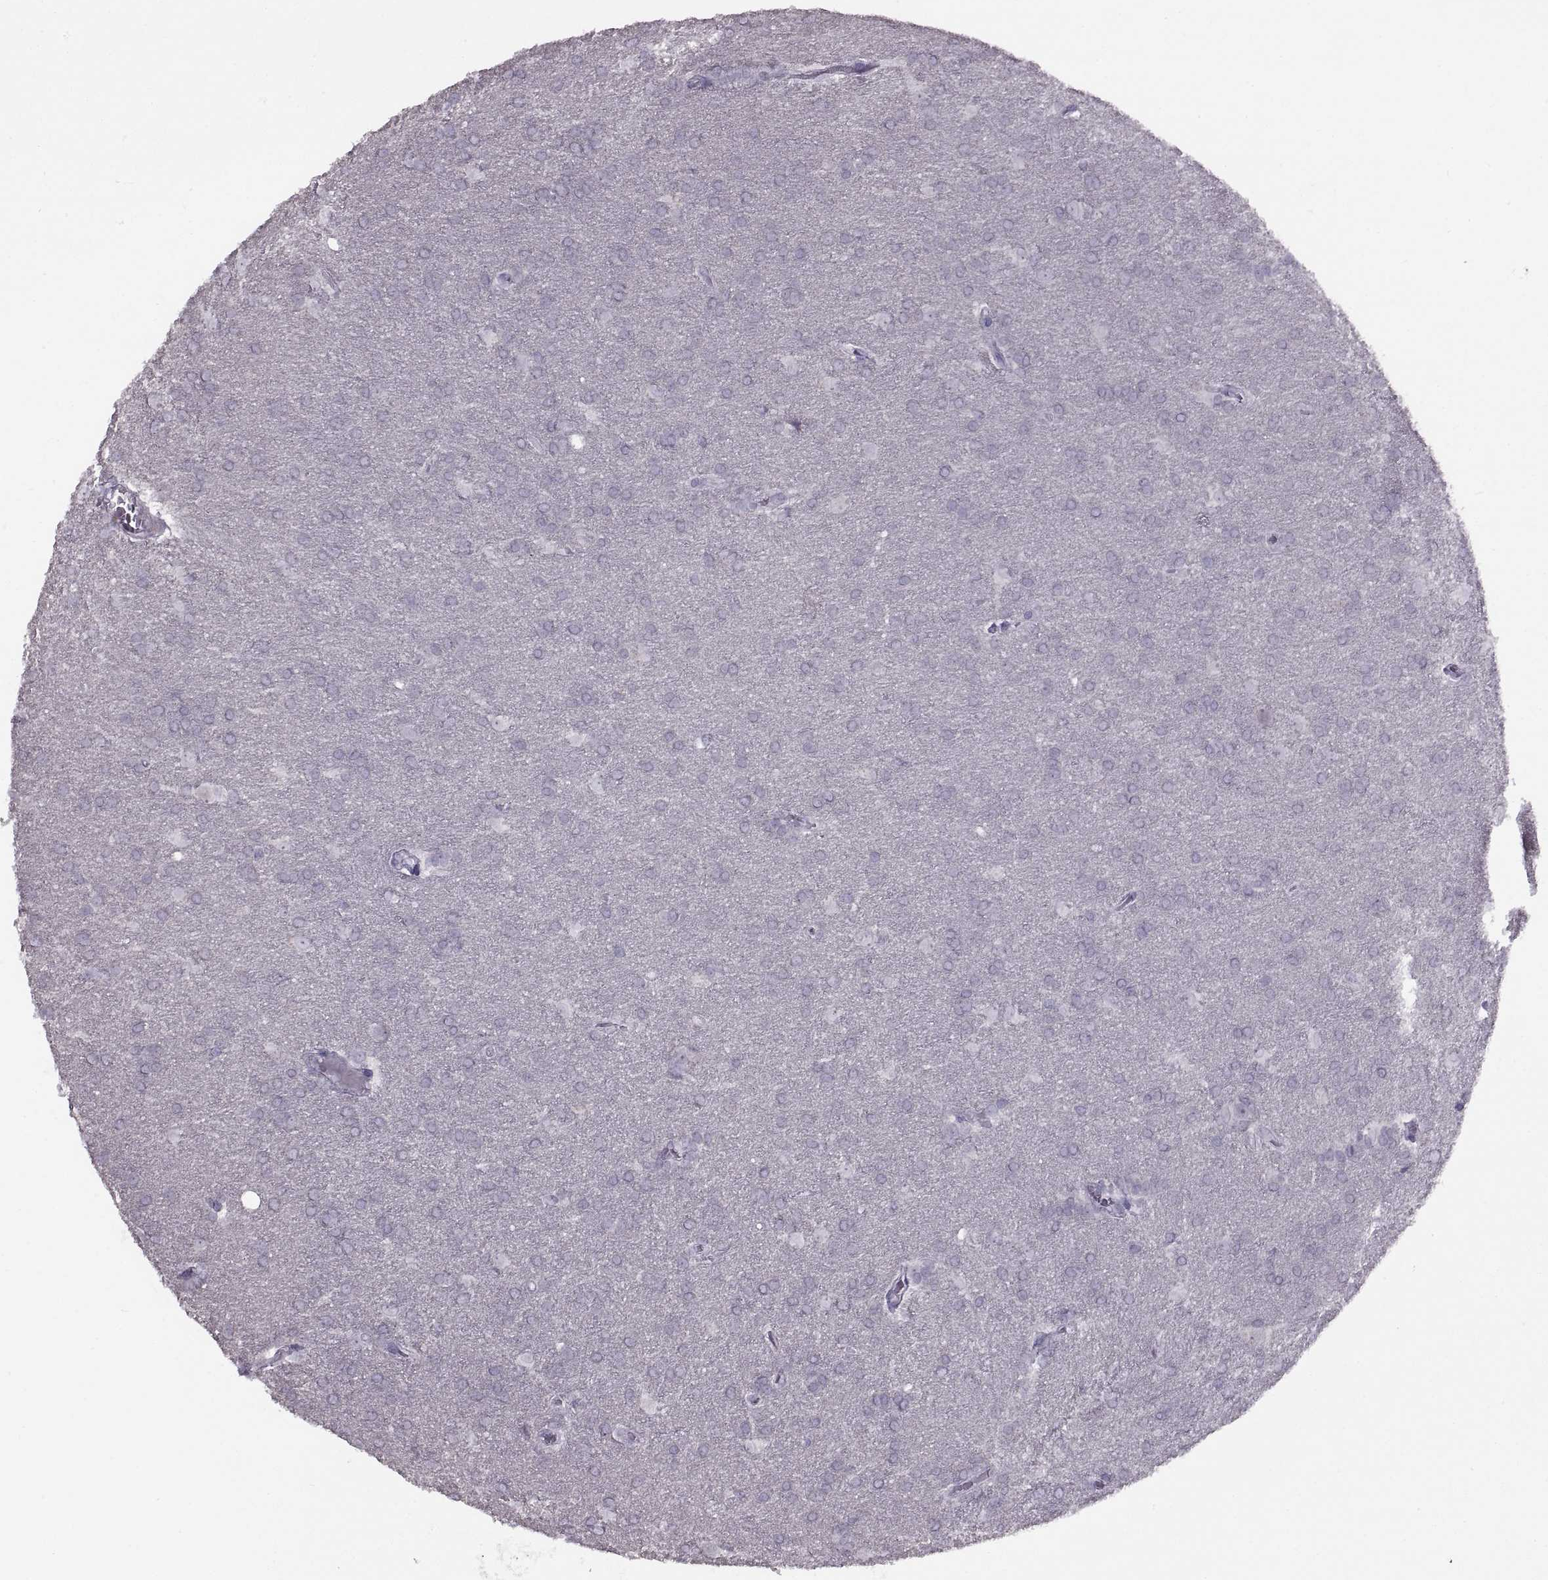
{"staining": {"intensity": "negative", "quantity": "none", "location": "none"}, "tissue": "glioma", "cell_type": "Tumor cells", "image_type": "cancer", "snomed": [{"axis": "morphology", "description": "Glioma, malignant, Low grade"}, {"axis": "topography", "description": "Brain"}], "caption": "This is an immunohistochemistry image of human glioma. There is no staining in tumor cells.", "gene": "BSPH1", "patient": {"sex": "female", "age": 32}}